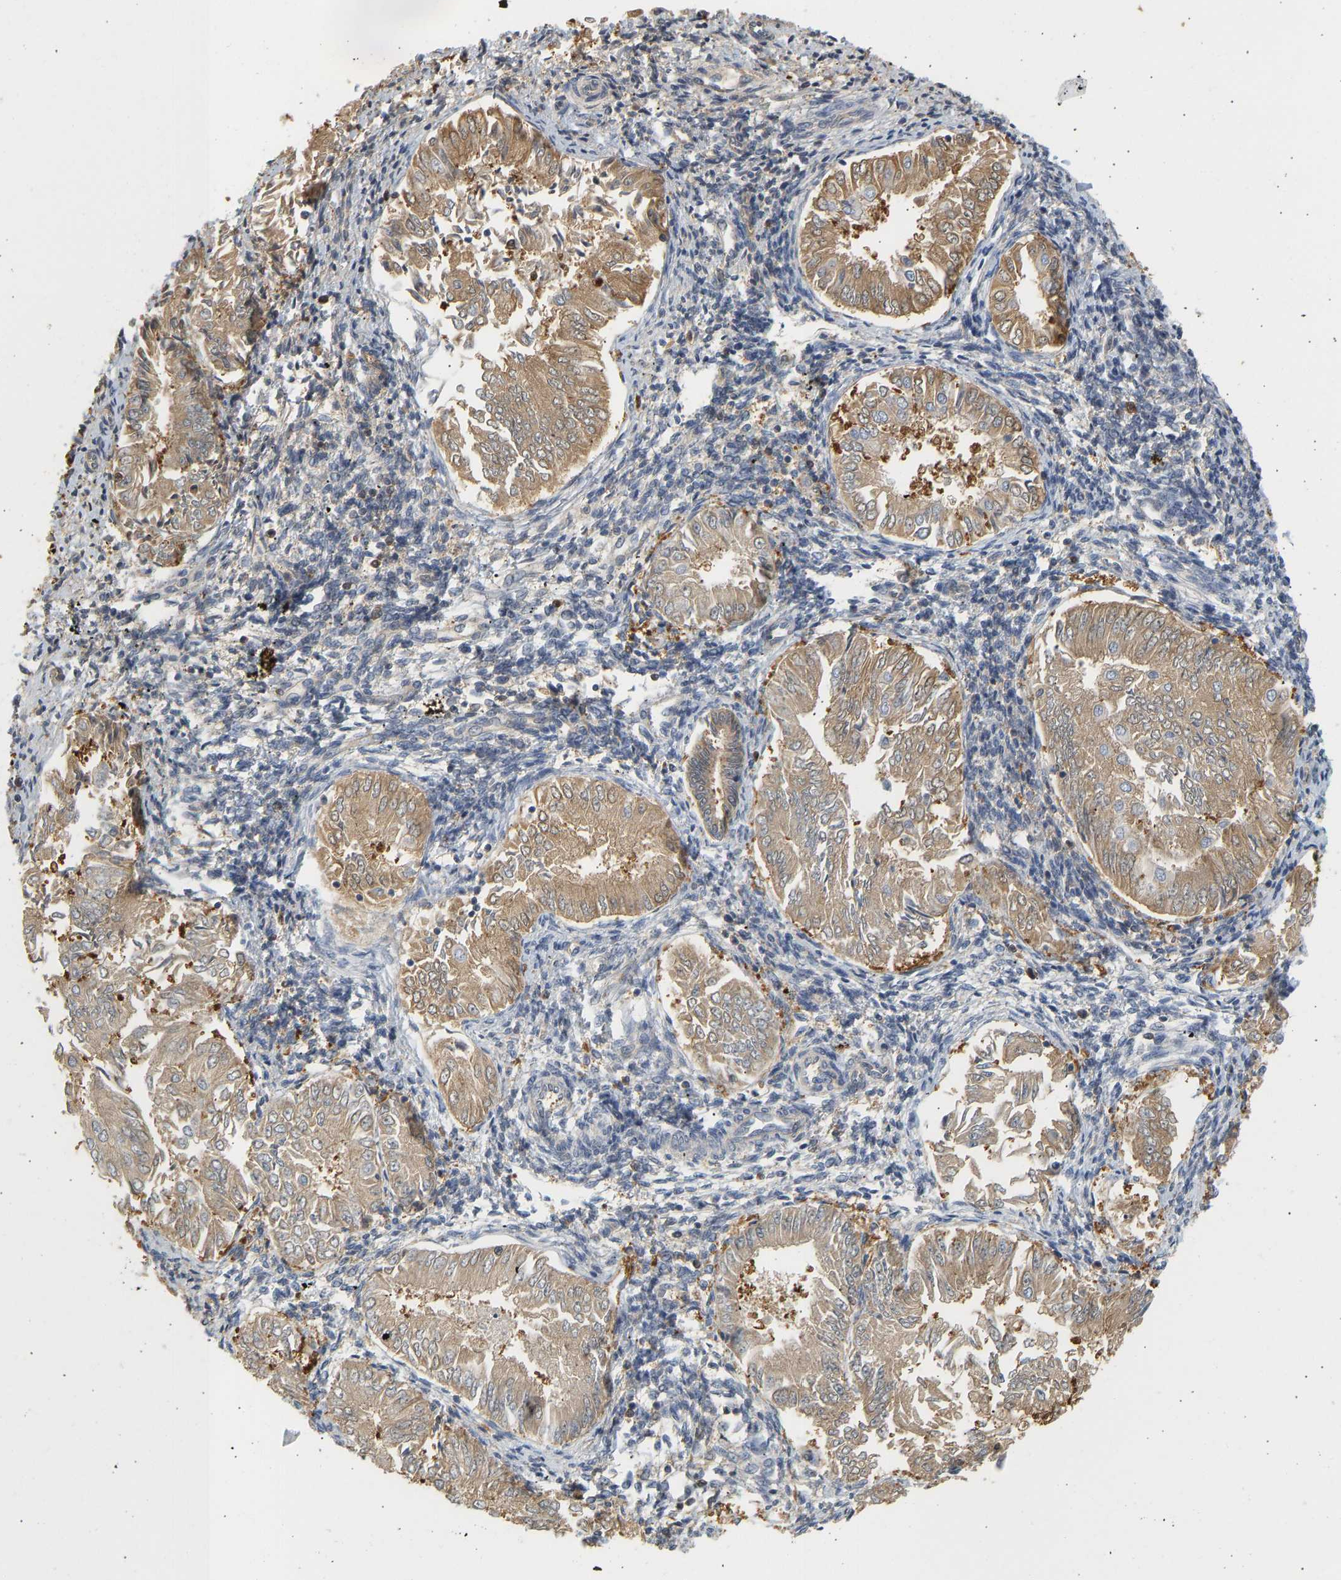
{"staining": {"intensity": "moderate", "quantity": ">75%", "location": "cytoplasmic/membranous"}, "tissue": "endometrial cancer", "cell_type": "Tumor cells", "image_type": "cancer", "snomed": [{"axis": "morphology", "description": "Adenocarcinoma, NOS"}, {"axis": "topography", "description": "Endometrium"}], "caption": "Tumor cells exhibit medium levels of moderate cytoplasmic/membranous positivity in about >75% of cells in human endometrial cancer.", "gene": "ENO1", "patient": {"sex": "female", "age": 53}}